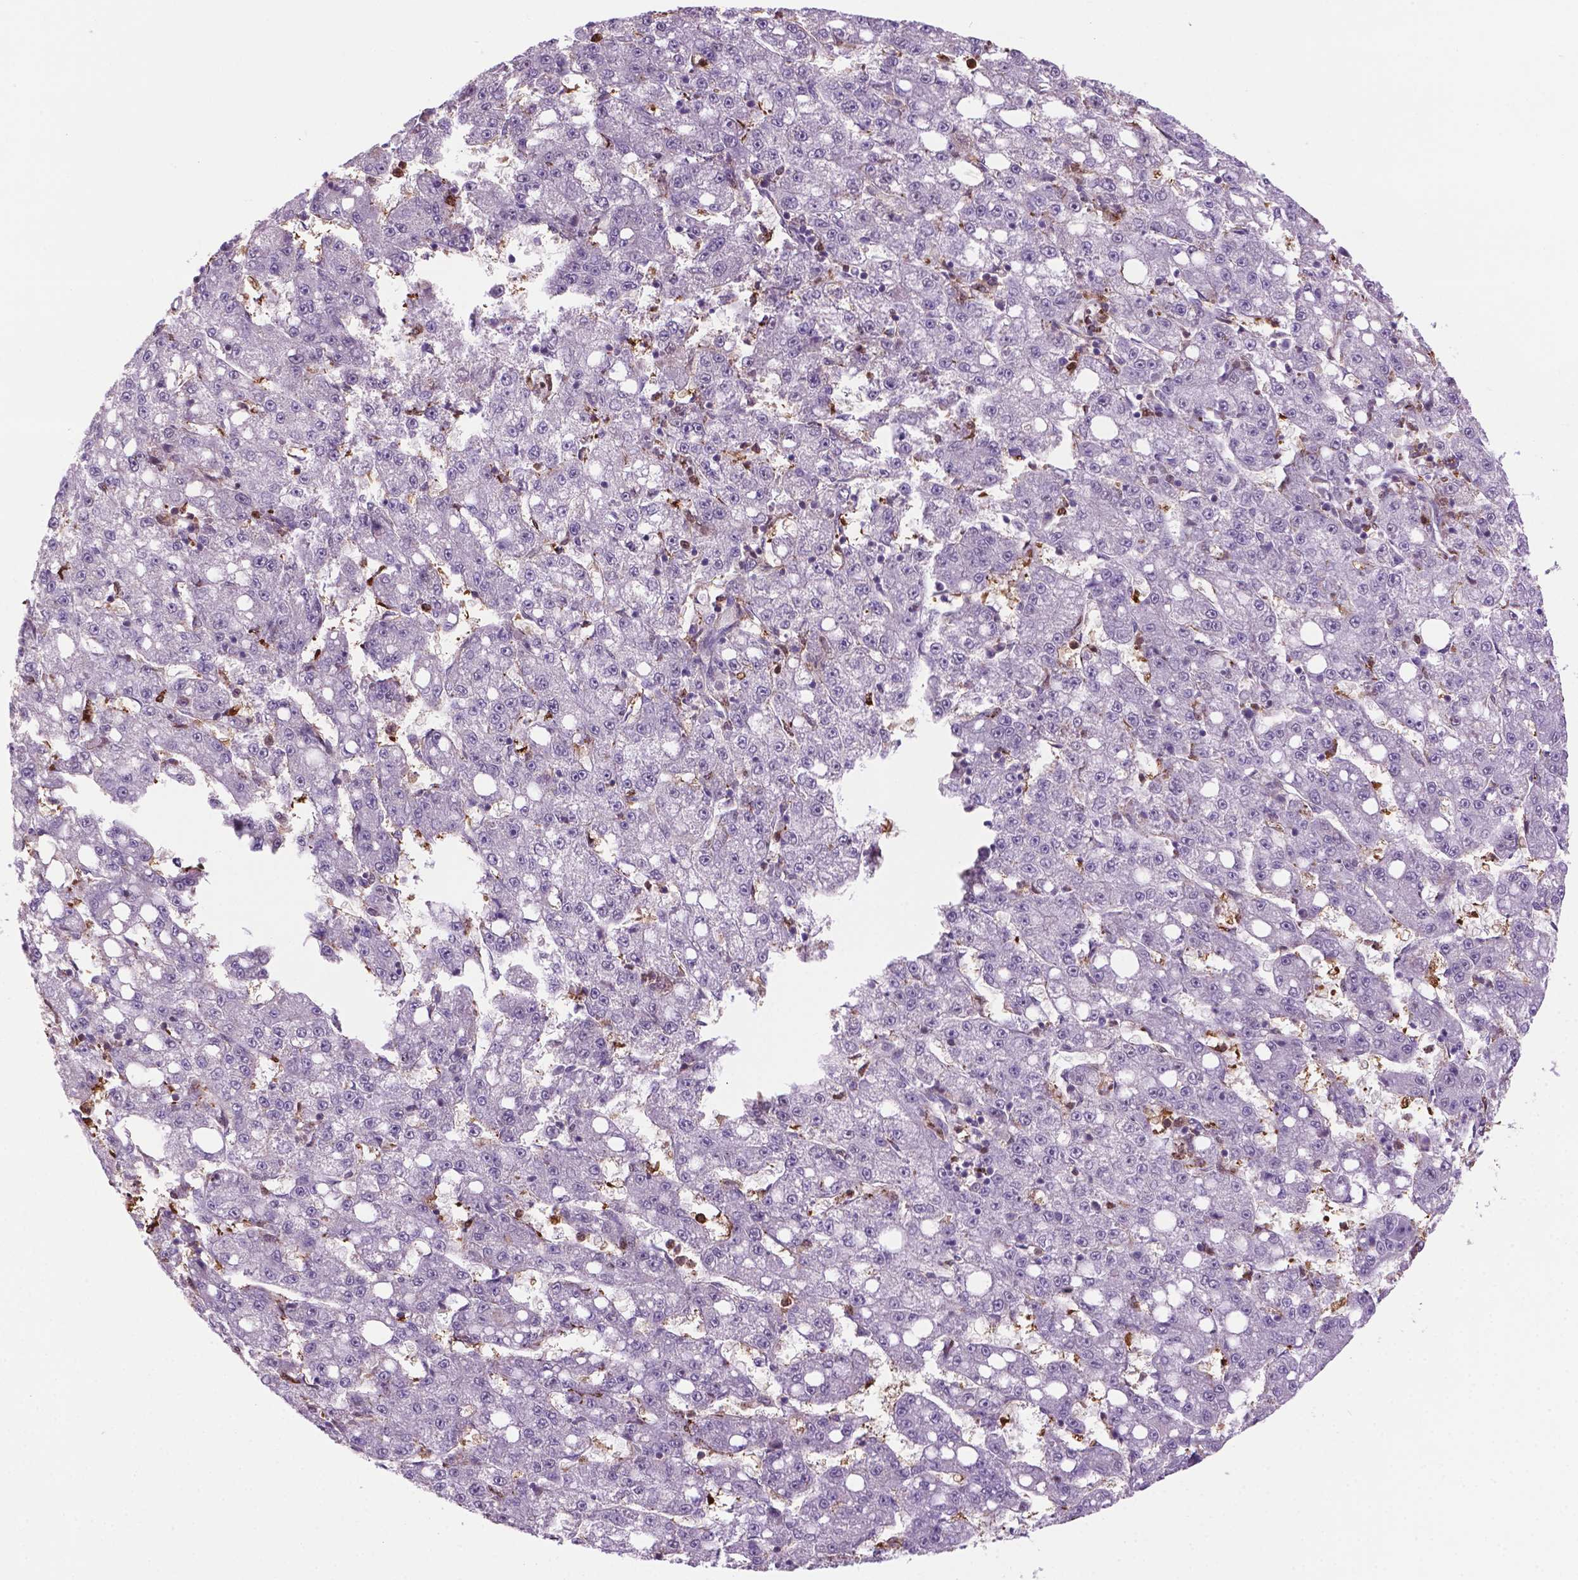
{"staining": {"intensity": "negative", "quantity": "none", "location": "none"}, "tissue": "liver cancer", "cell_type": "Tumor cells", "image_type": "cancer", "snomed": [{"axis": "morphology", "description": "Carcinoma, Hepatocellular, NOS"}, {"axis": "topography", "description": "Liver"}], "caption": "This photomicrograph is of liver cancer (hepatocellular carcinoma) stained with IHC to label a protein in brown with the nuclei are counter-stained blue. There is no staining in tumor cells. Nuclei are stained in blue.", "gene": "PLIN3", "patient": {"sex": "female", "age": 65}}